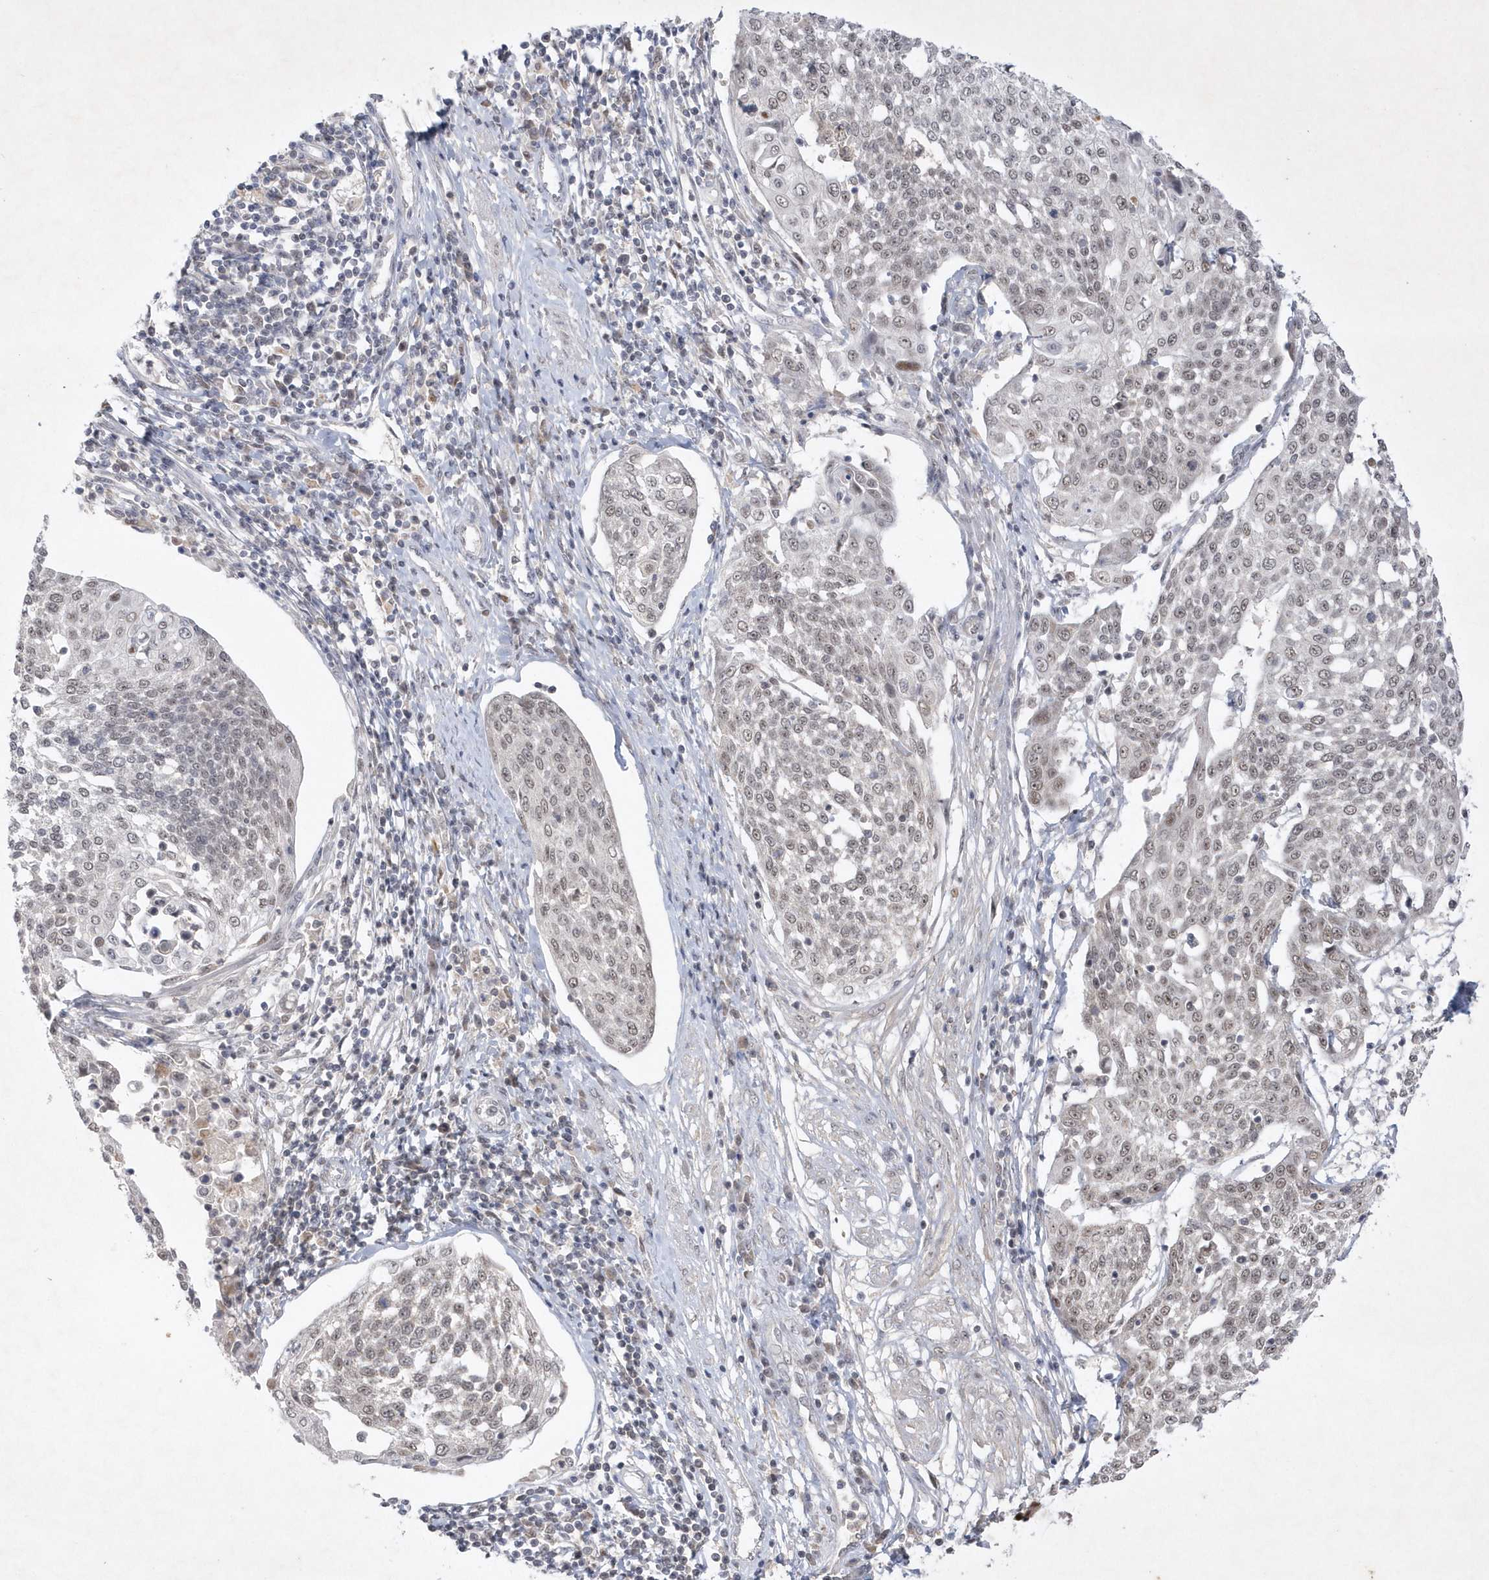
{"staining": {"intensity": "weak", "quantity": "25%-75%", "location": "nuclear"}, "tissue": "cervical cancer", "cell_type": "Tumor cells", "image_type": "cancer", "snomed": [{"axis": "morphology", "description": "Squamous cell carcinoma, NOS"}, {"axis": "topography", "description": "Cervix"}], "caption": "There is low levels of weak nuclear expression in tumor cells of cervical cancer, as demonstrated by immunohistochemical staining (brown color).", "gene": "CPSF3", "patient": {"sex": "female", "age": 34}}